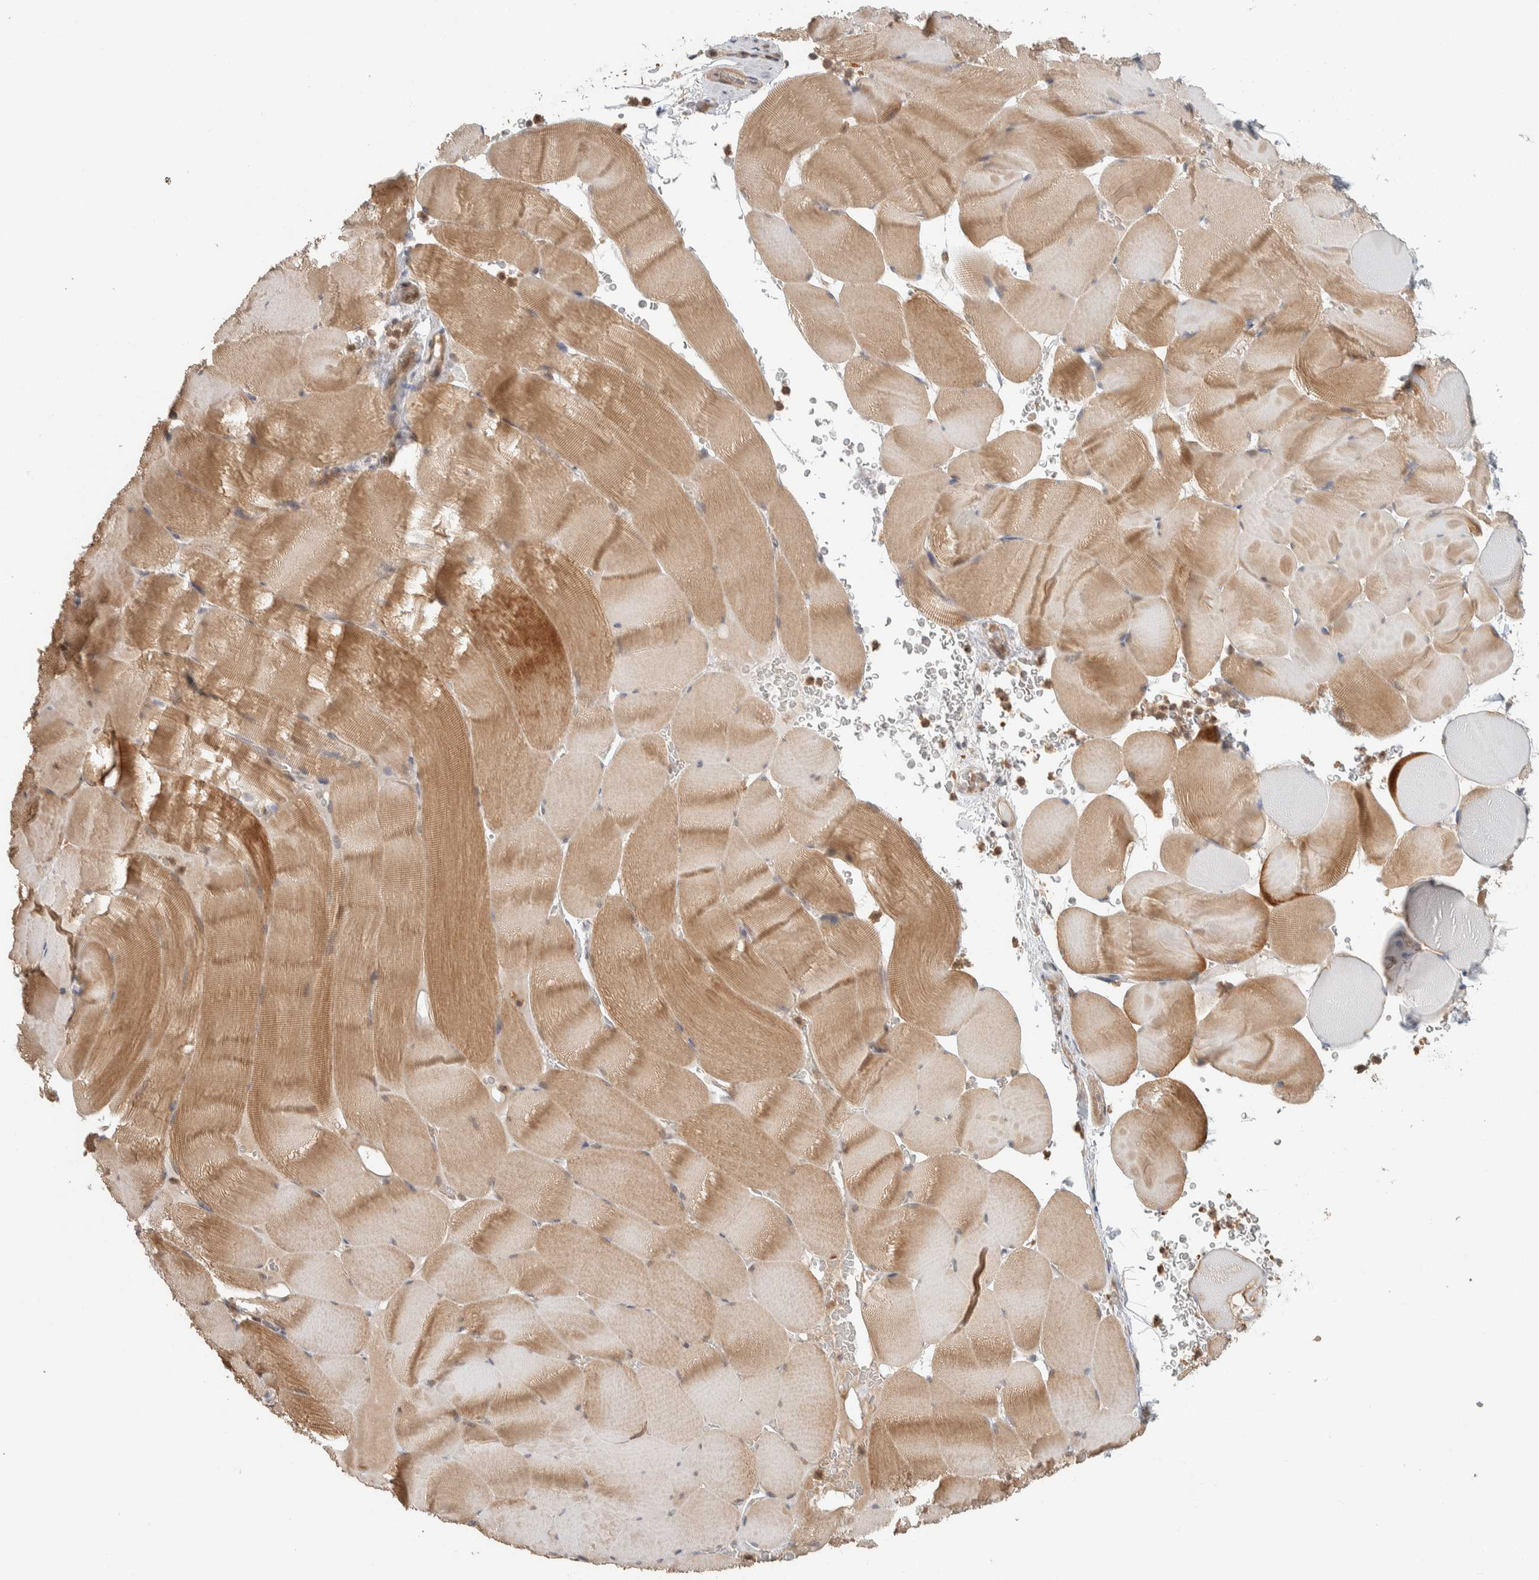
{"staining": {"intensity": "moderate", "quantity": ">75%", "location": "cytoplasmic/membranous"}, "tissue": "skeletal muscle", "cell_type": "Myocytes", "image_type": "normal", "snomed": [{"axis": "morphology", "description": "Normal tissue, NOS"}, {"axis": "topography", "description": "Skeletal muscle"}], "caption": "Skeletal muscle stained with immunohistochemistry (IHC) demonstrates moderate cytoplasmic/membranous staining in approximately >75% of myocytes.", "gene": "ZBTB2", "patient": {"sex": "male", "age": 62}}